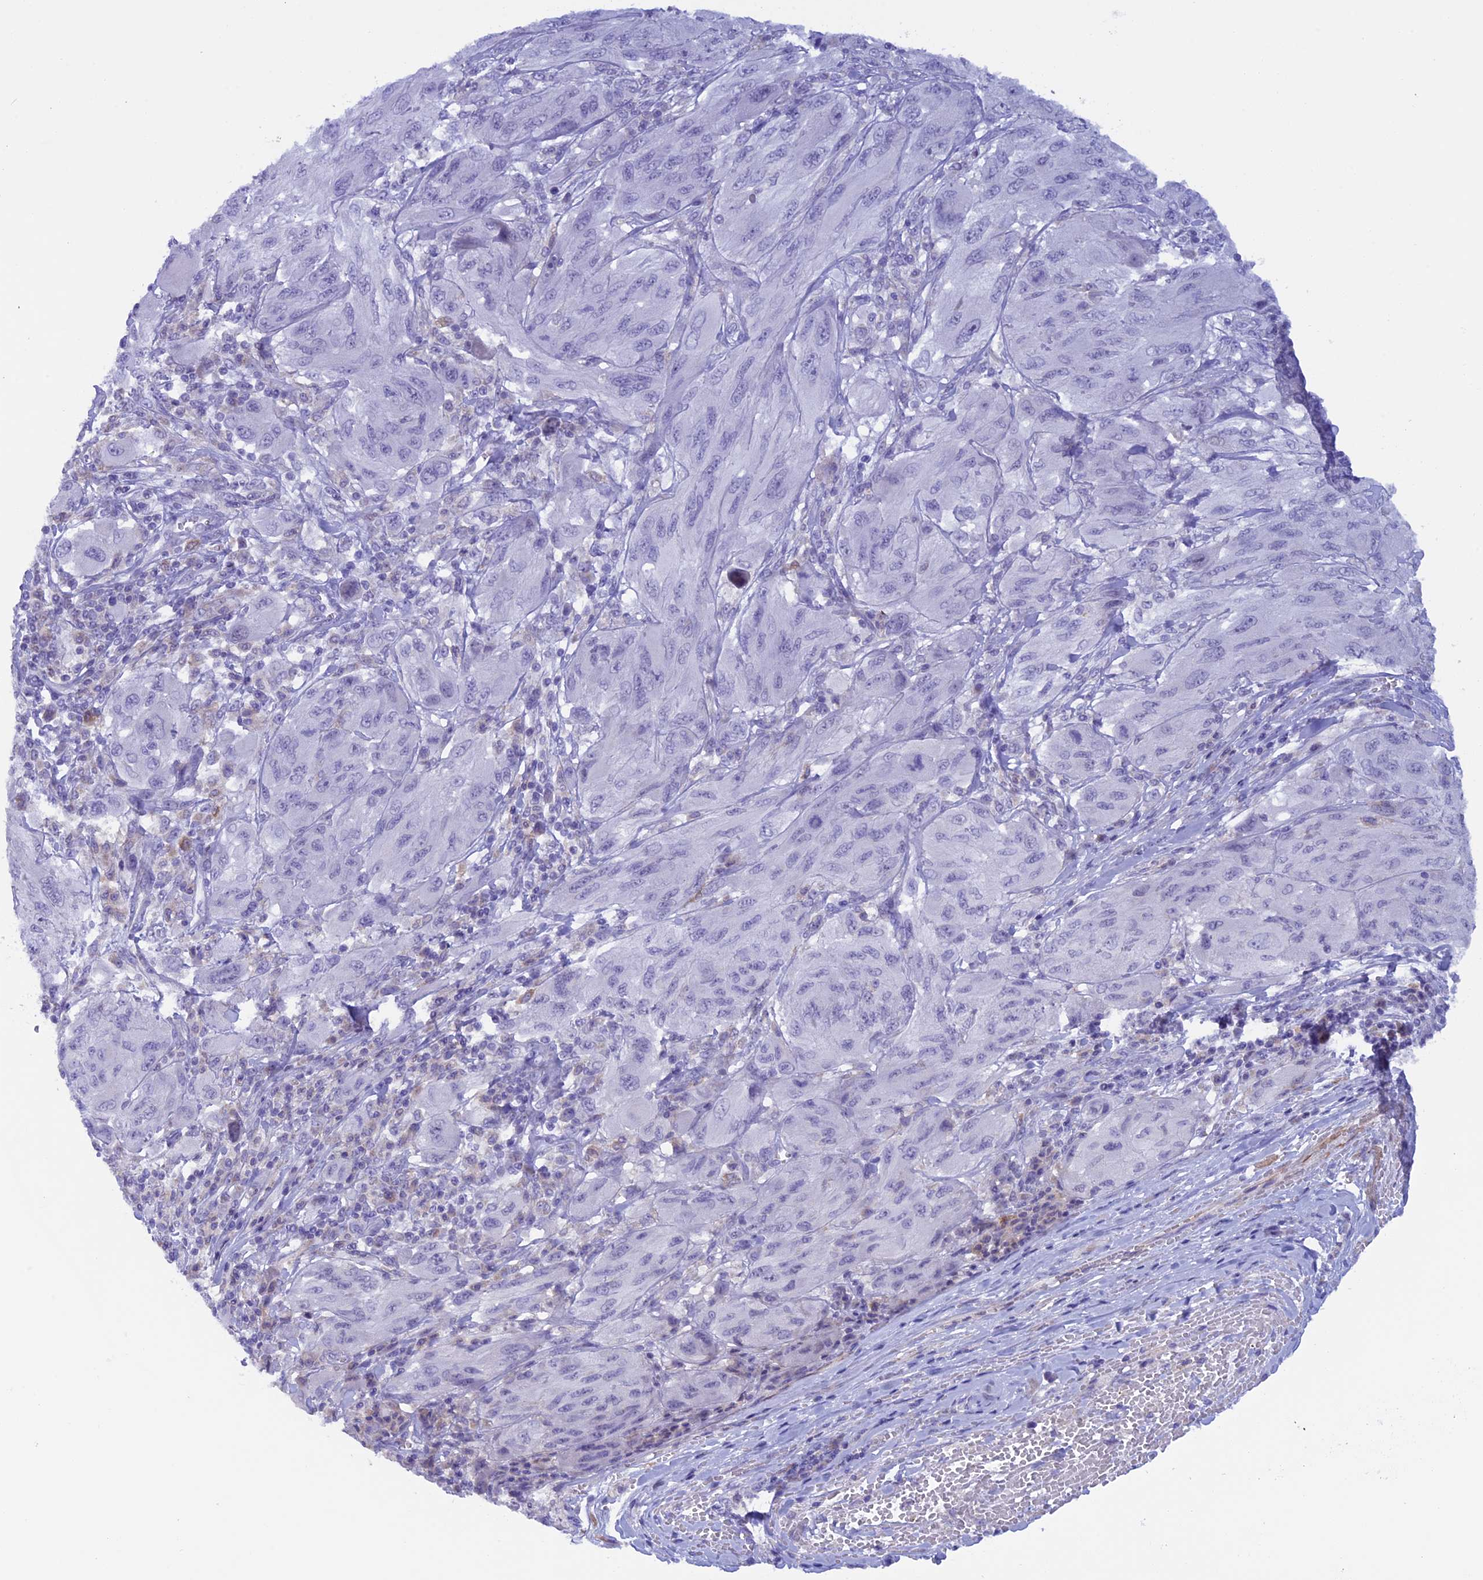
{"staining": {"intensity": "negative", "quantity": "none", "location": "none"}, "tissue": "melanoma", "cell_type": "Tumor cells", "image_type": "cancer", "snomed": [{"axis": "morphology", "description": "Malignant melanoma, NOS"}, {"axis": "topography", "description": "Skin"}], "caption": "Tumor cells are negative for protein expression in human malignant melanoma.", "gene": "IGSF6", "patient": {"sex": "female", "age": 91}}